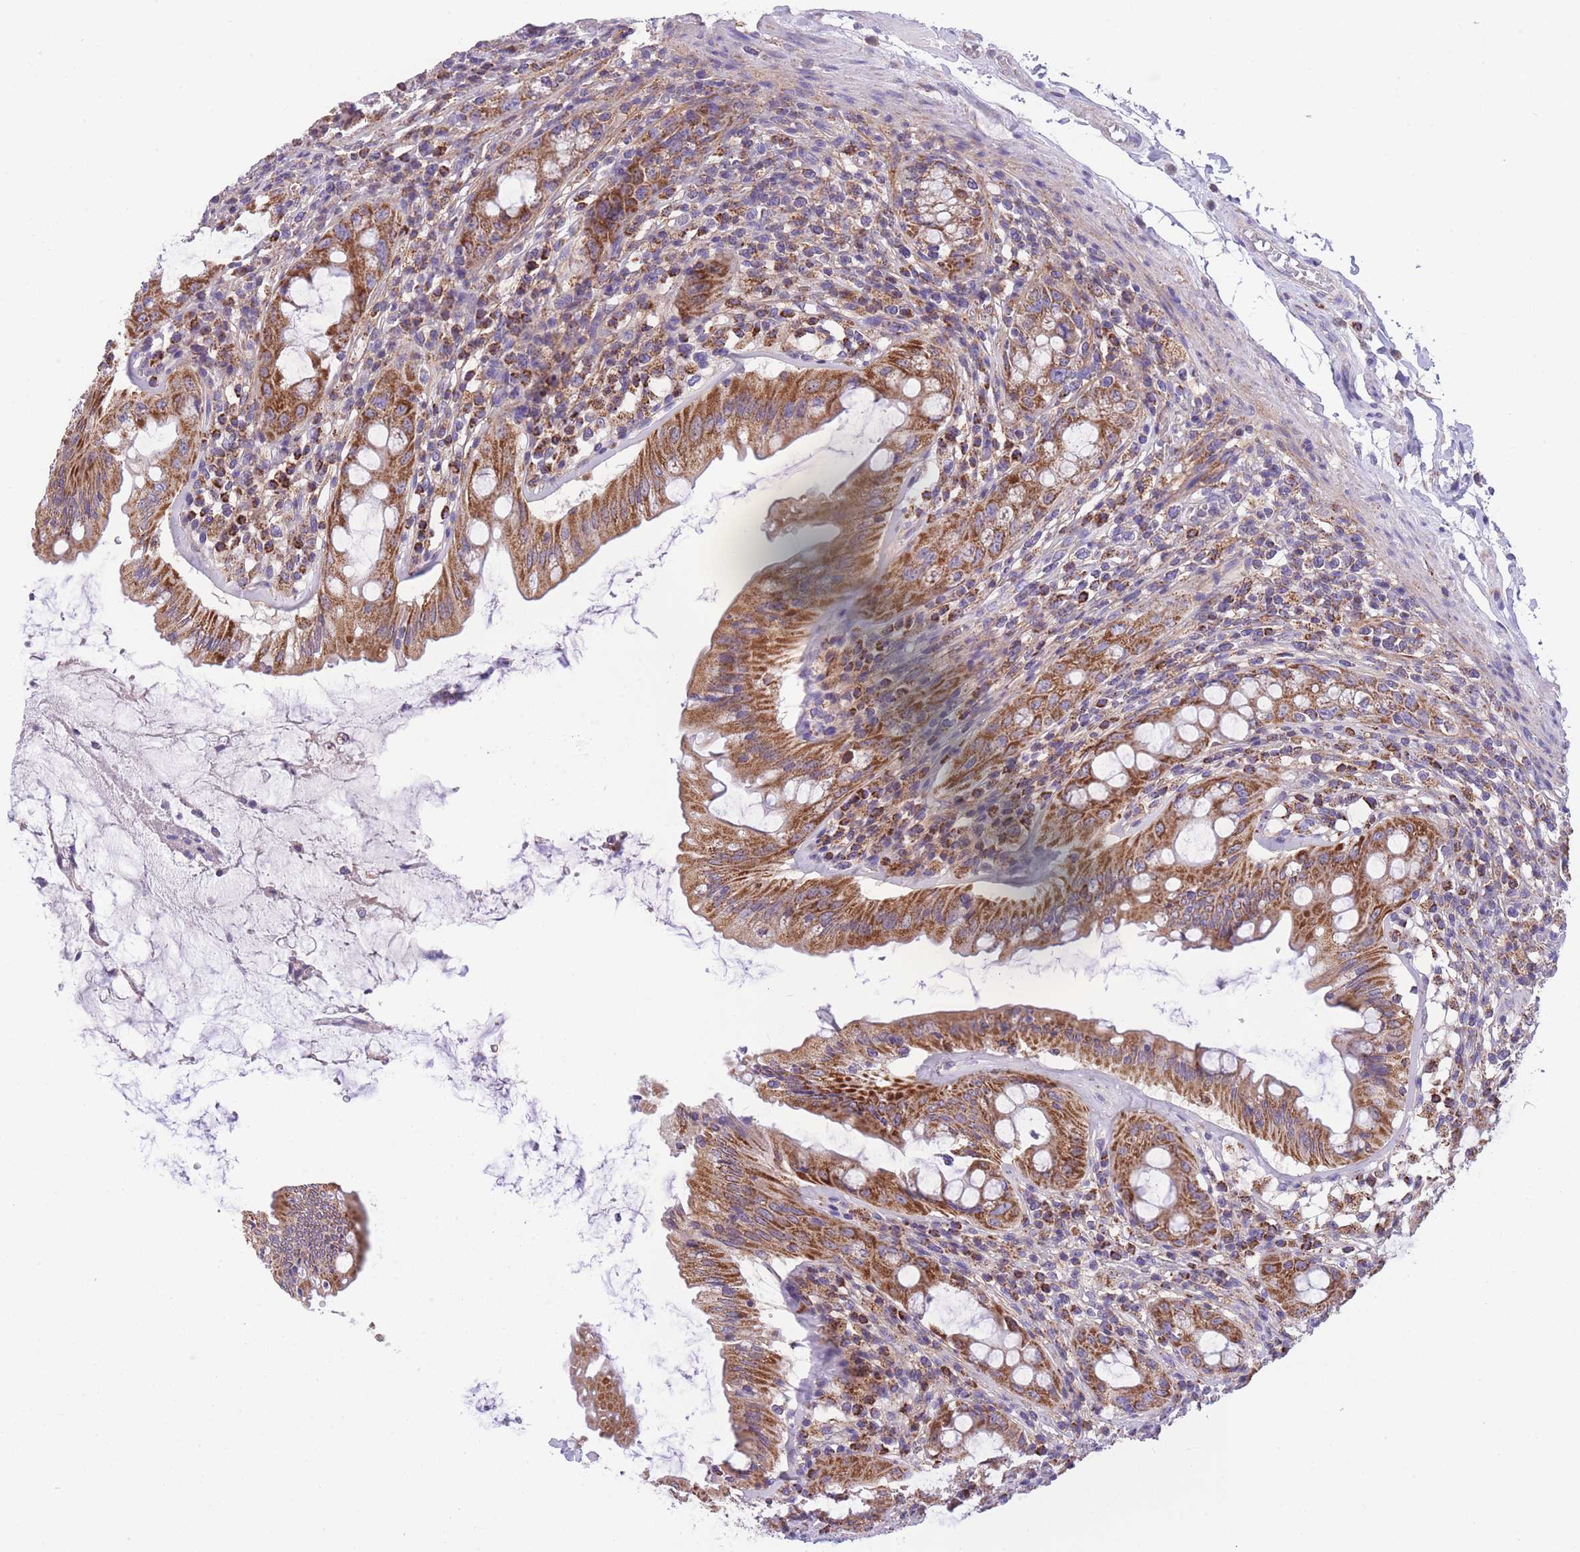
{"staining": {"intensity": "moderate", "quantity": ">75%", "location": "cytoplasmic/membranous"}, "tissue": "rectum", "cell_type": "Glandular cells", "image_type": "normal", "snomed": [{"axis": "morphology", "description": "Normal tissue, NOS"}, {"axis": "topography", "description": "Rectum"}], "caption": "This image shows IHC staining of normal rectum, with medium moderate cytoplasmic/membranous staining in about >75% of glandular cells.", "gene": "ST3GAL3", "patient": {"sex": "female", "age": 57}}